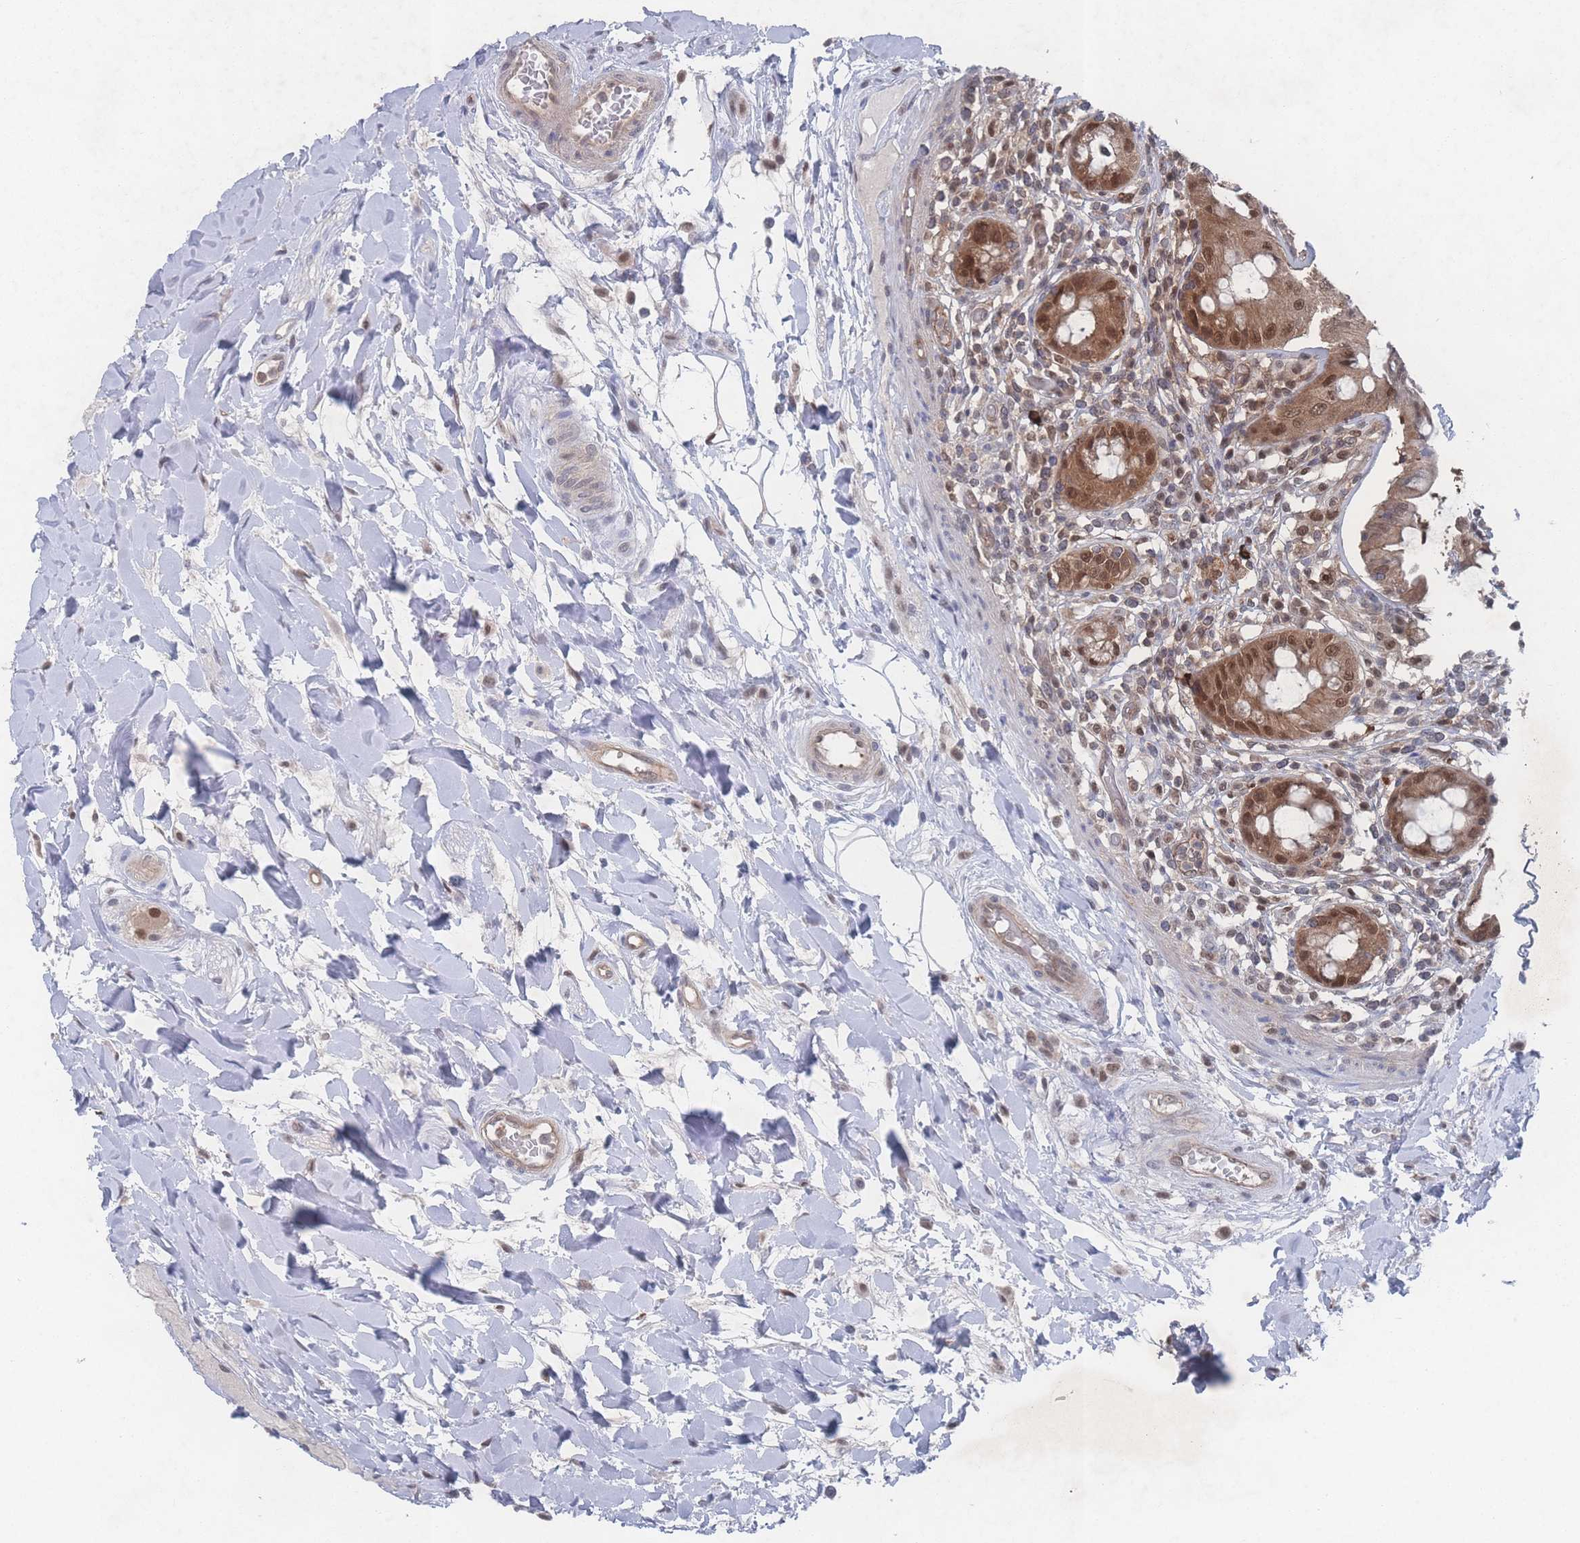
{"staining": {"intensity": "strong", "quantity": ">75%", "location": "cytoplasmic/membranous,nuclear"}, "tissue": "rectum", "cell_type": "Glandular cells", "image_type": "normal", "snomed": [{"axis": "morphology", "description": "Normal tissue, NOS"}, {"axis": "topography", "description": "Rectum"}], "caption": "The immunohistochemical stain shows strong cytoplasmic/membranous,nuclear positivity in glandular cells of normal rectum.", "gene": "PSMA1", "patient": {"sex": "female", "age": 57}}